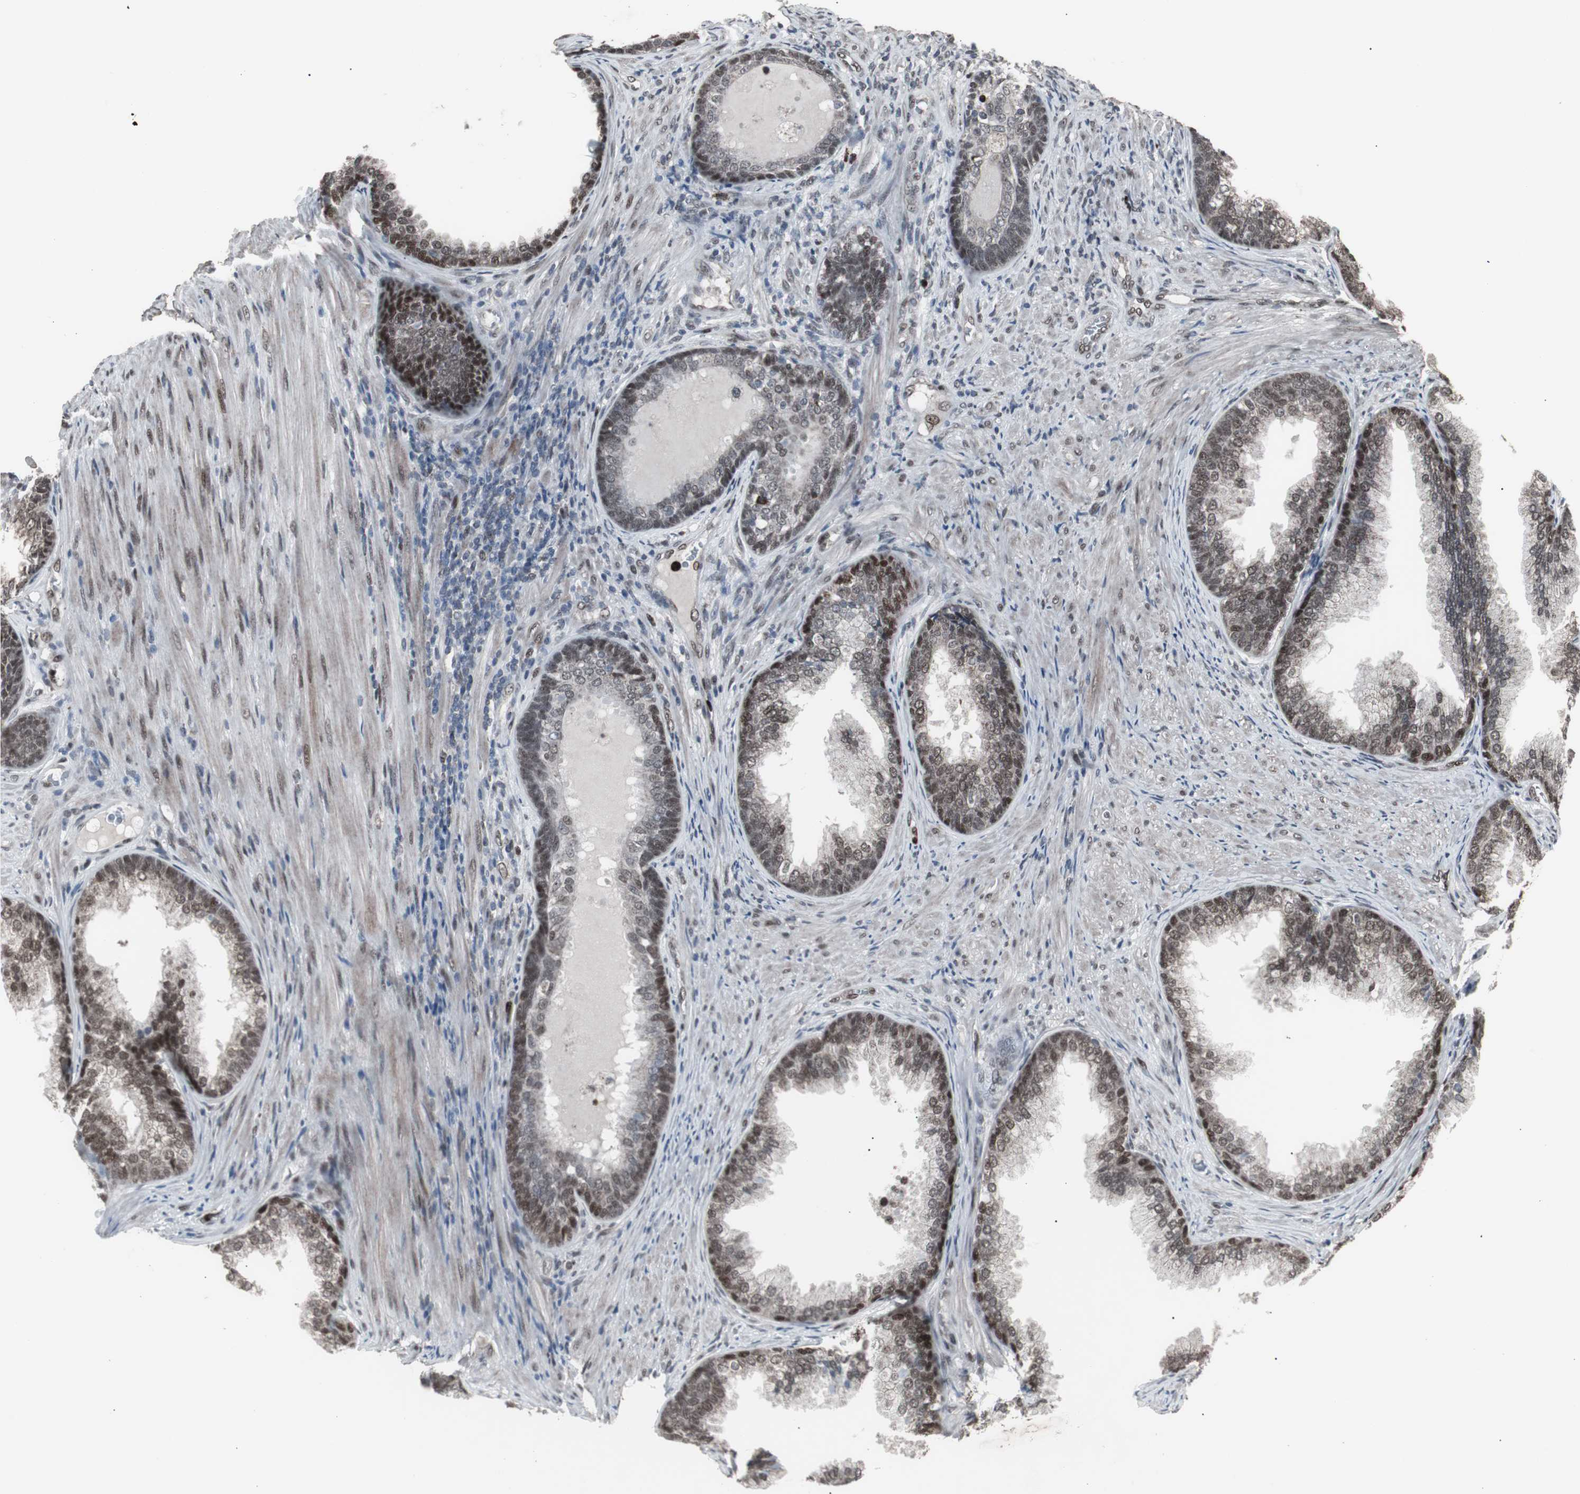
{"staining": {"intensity": "moderate", "quantity": ">75%", "location": "nuclear"}, "tissue": "prostate", "cell_type": "Glandular cells", "image_type": "normal", "snomed": [{"axis": "morphology", "description": "Normal tissue, NOS"}, {"axis": "topography", "description": "Prostate"}], "caption": "High-power microscopy captured an immunohistochemistry (IHC) histopathology image of benign prostate, revealing moderate nuclear staining in about >75% of glandular cells.", "gene": "RXRA", "patient": {"sex": "male", "age": 76}}